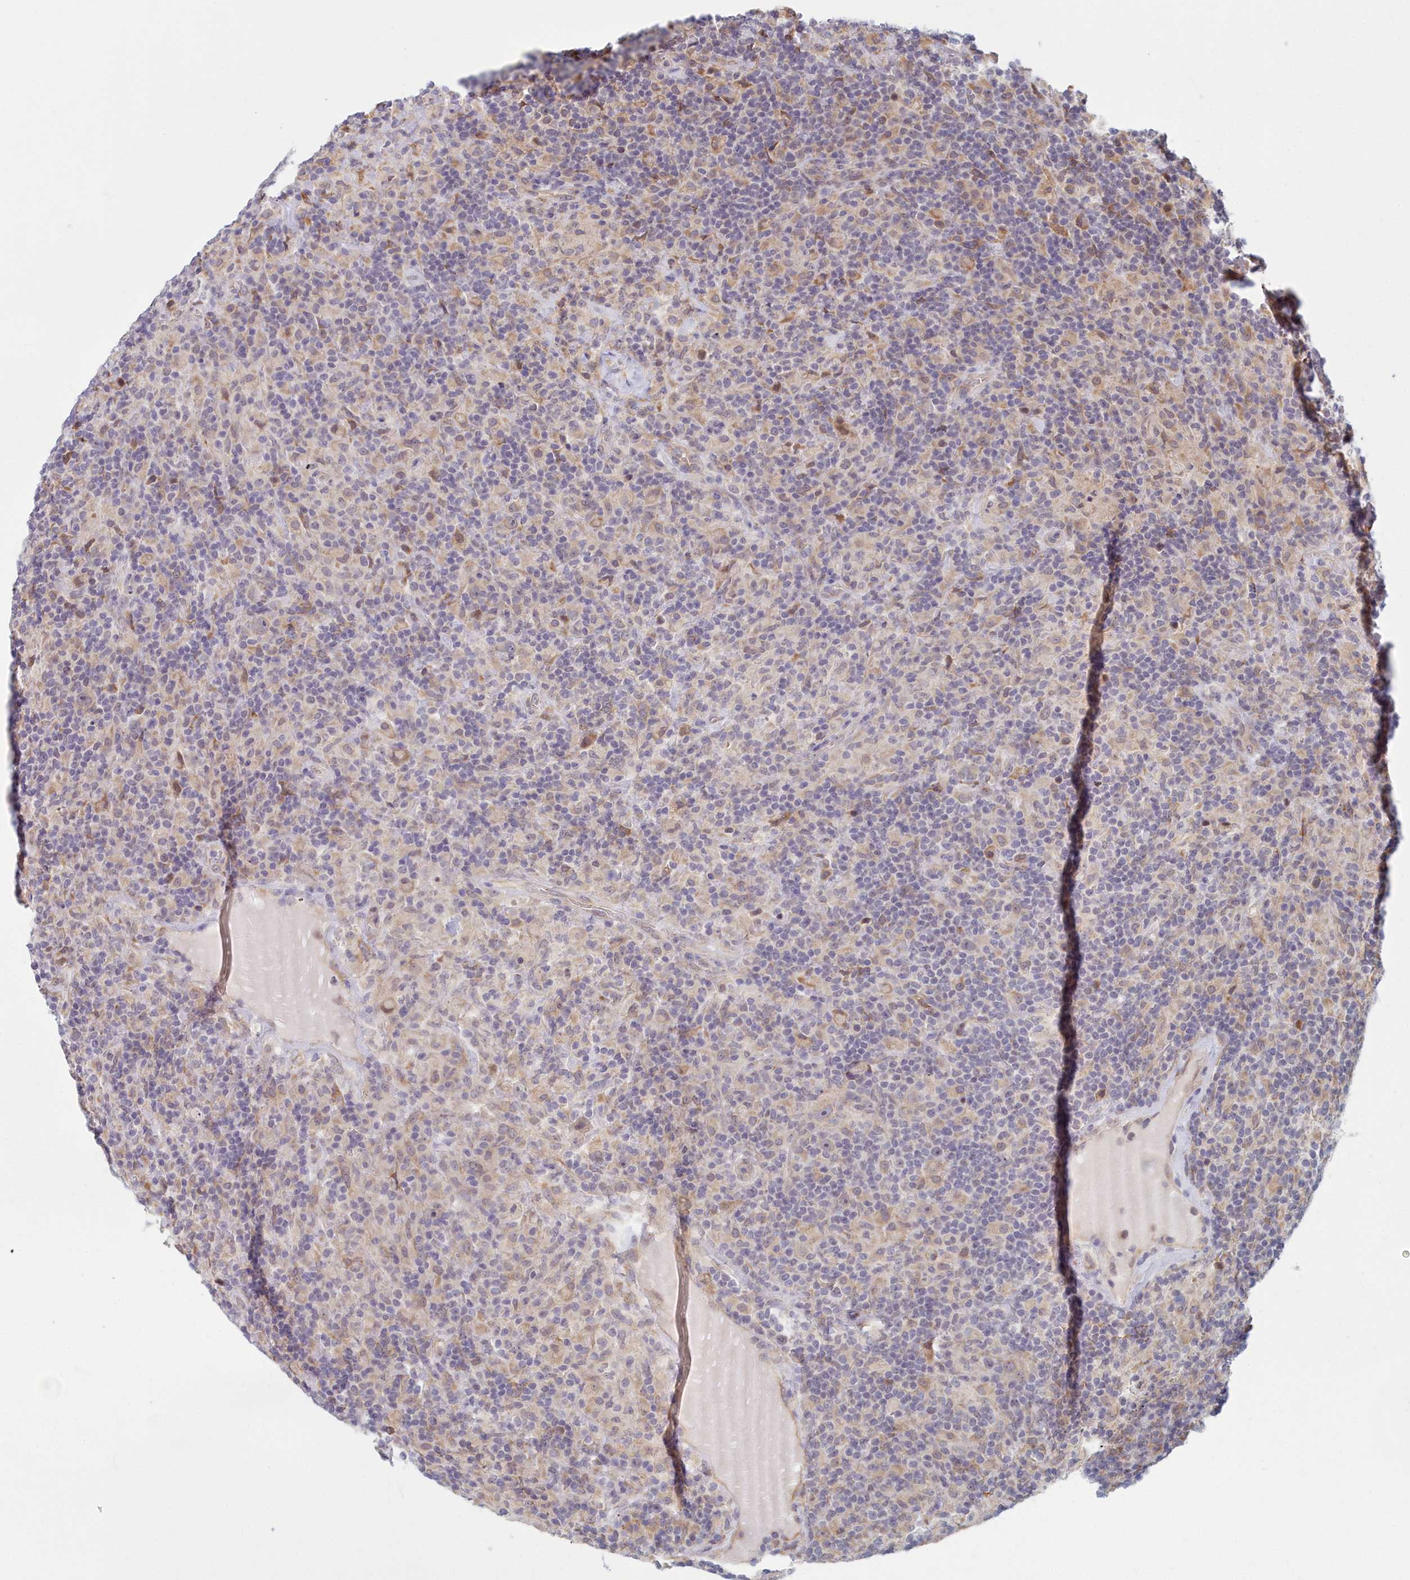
{"staining": {"intensity": "weak", "quantity": "25%-75%", "location": "cytoplasmic/membranous,nuclear"}, "tissue": "lymphoma", "cell_type": "Tumor cells", "image_type": "cancer", "snomed": [{"axis": "morphology", "description": "Hodgkin's disease, NOS"}, {"axis": "topography", "description": "Lymph node"}], "caption": "Brown immunohistochemical staining in human lymphoma reveals weak cytoplasmic/membranous and nuclear positivity in about 25%-75% of tumor cells. The staining was performed using DAB (3,3'-diaminobenzidine), with brown indicating positive protein expression. Nuclei are stained blue with hematoxylin.", "gene": "MAK16", "patient": {"sex": "male", "age": 70}}